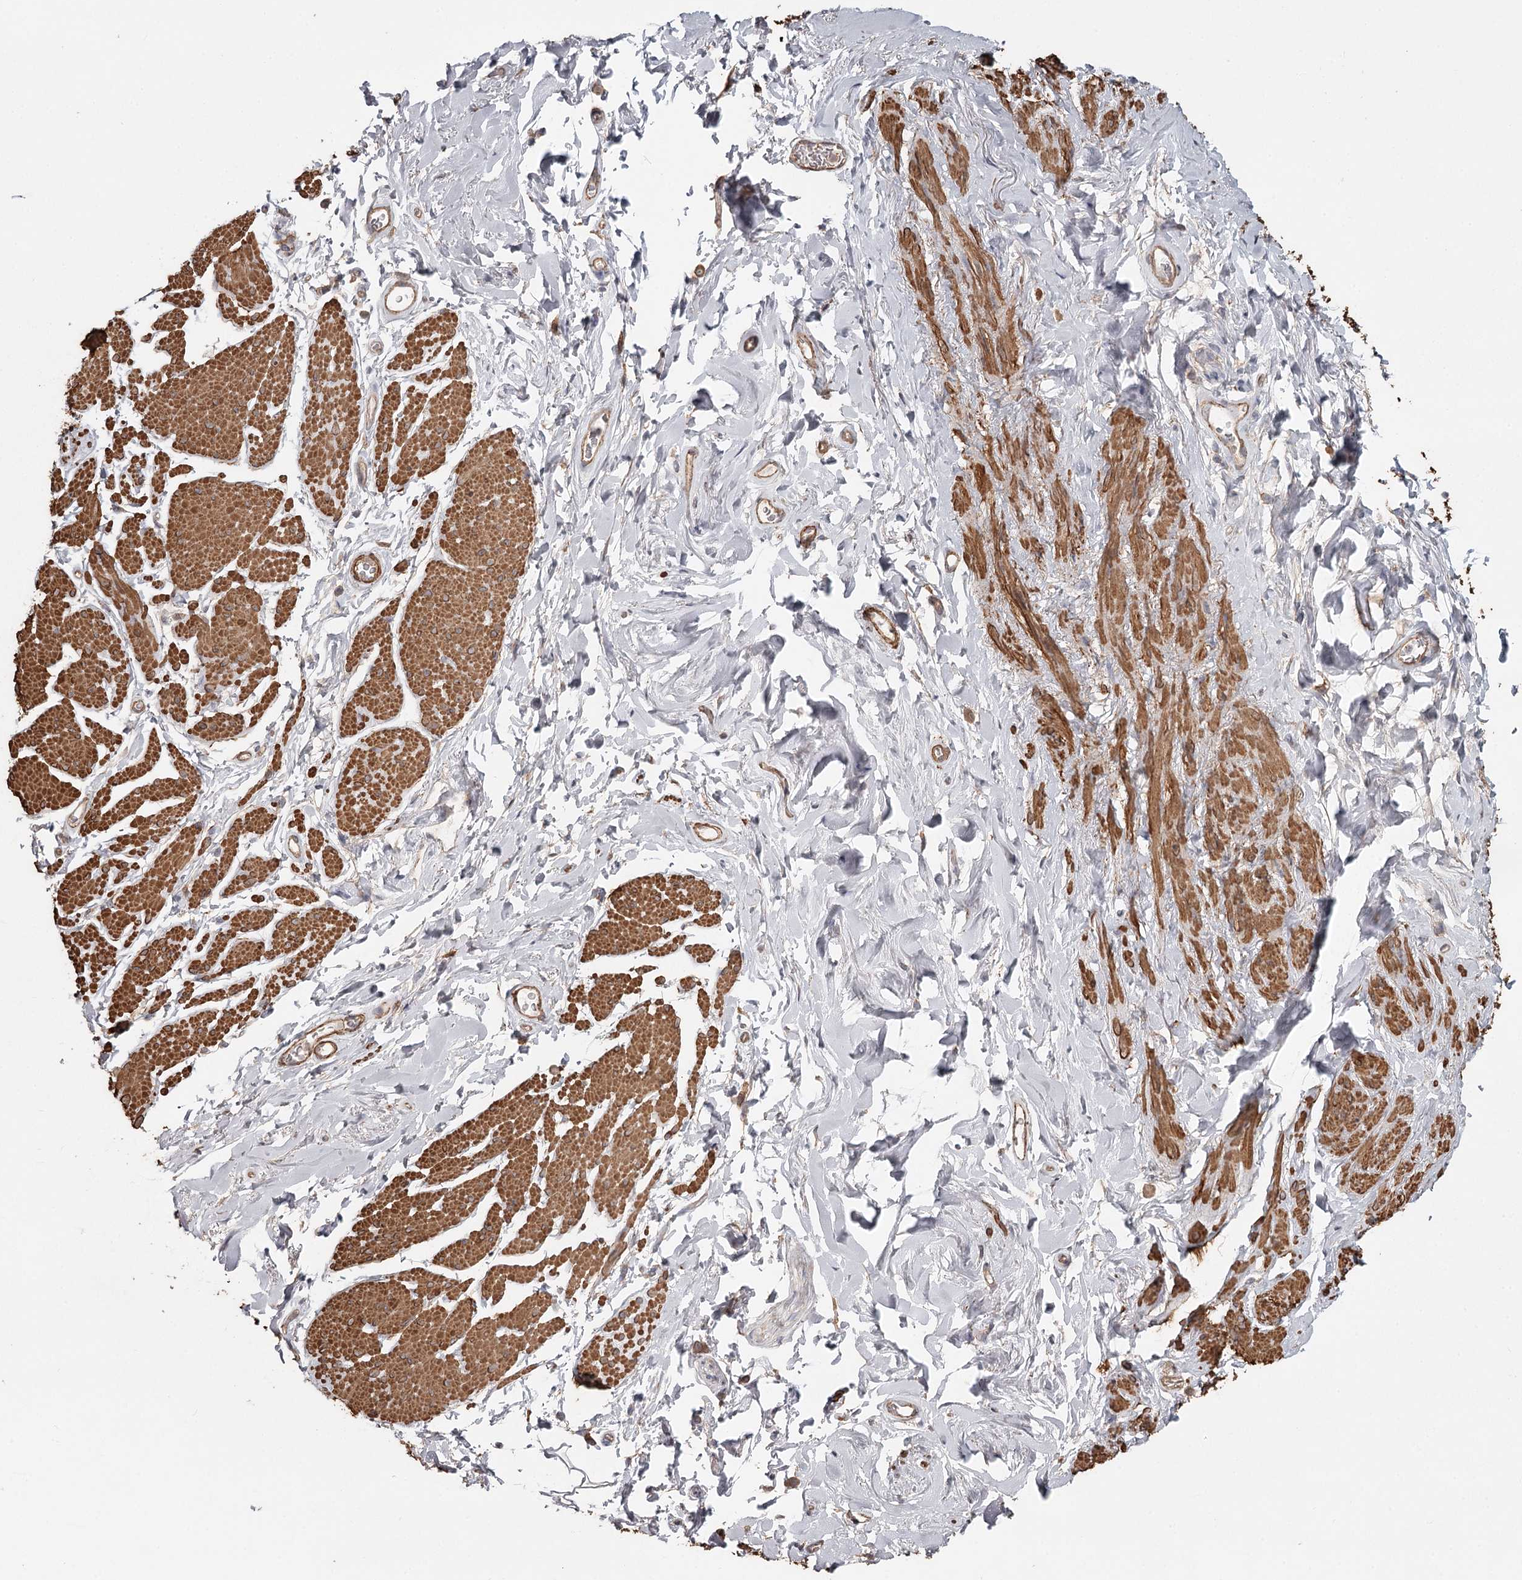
{"staining": {"intensity": "moderate", "quantity": ">75%", "location": "cytoplasmic/membranous"}, "tissue": "smooth muscle", "cell_type": "Smooth muscle cells", "image_type": "normal", "snomed": [{"axis": "morphology", "description": "Normal tissue, NOS"}, {"axis": "topography", "description": "Smooth muscle"}, {"axis": "topography", "description": "Peripheral nerve tissue"}], "caption": "The photomicrograph demonstrates staining of unremarkable smooth muscle, revealing moderate cytoplasmic/membranous protein expression (brown color) within smooth muscle cells.", "gene": "DHRS9", "patient": {"sex": "male", "age": 69}}